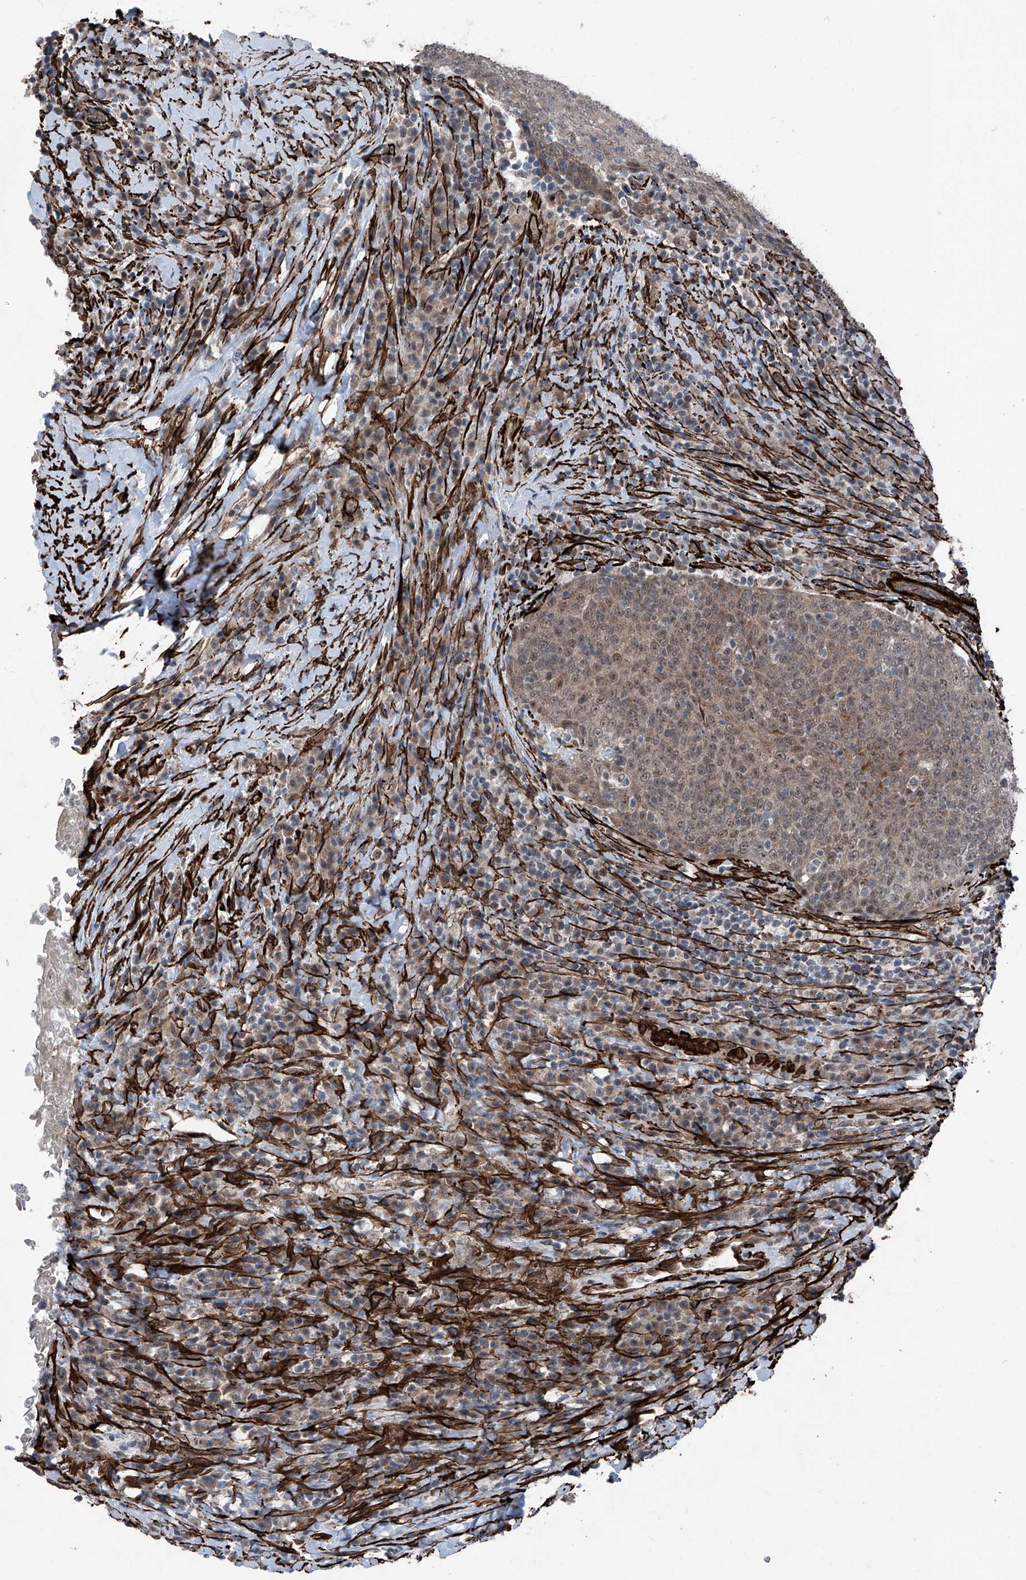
{"staining": {"intensity": "weak", "quantity": "25%-75%", "location": "cytoplasmic/membranous,nuclear"}, "tissue": "head and neck cancer", "cell_type": "Tumor cells", "image_type": "cancer", "snomed": [{"axis": "morphology", "description": "Squamous cell carcinoma, NOS"}, {"axis": "morphology", "description": "Squamous cell carcinoma, metastatic, NOS"}, {"axis": "topography", "description": "Lymph node"}, {"axis": "topography", "description": "Head-Neck"}], "caption": "Human head and neck metastatic squamous cell carcinoma stained for a protein (brown) shows weak cytoplasmic/membranous and nuclear positive positivity in about 25%-75% of tumor cells.", "gene": "COA7", "patient": {"sex": "male", "age": 62}}